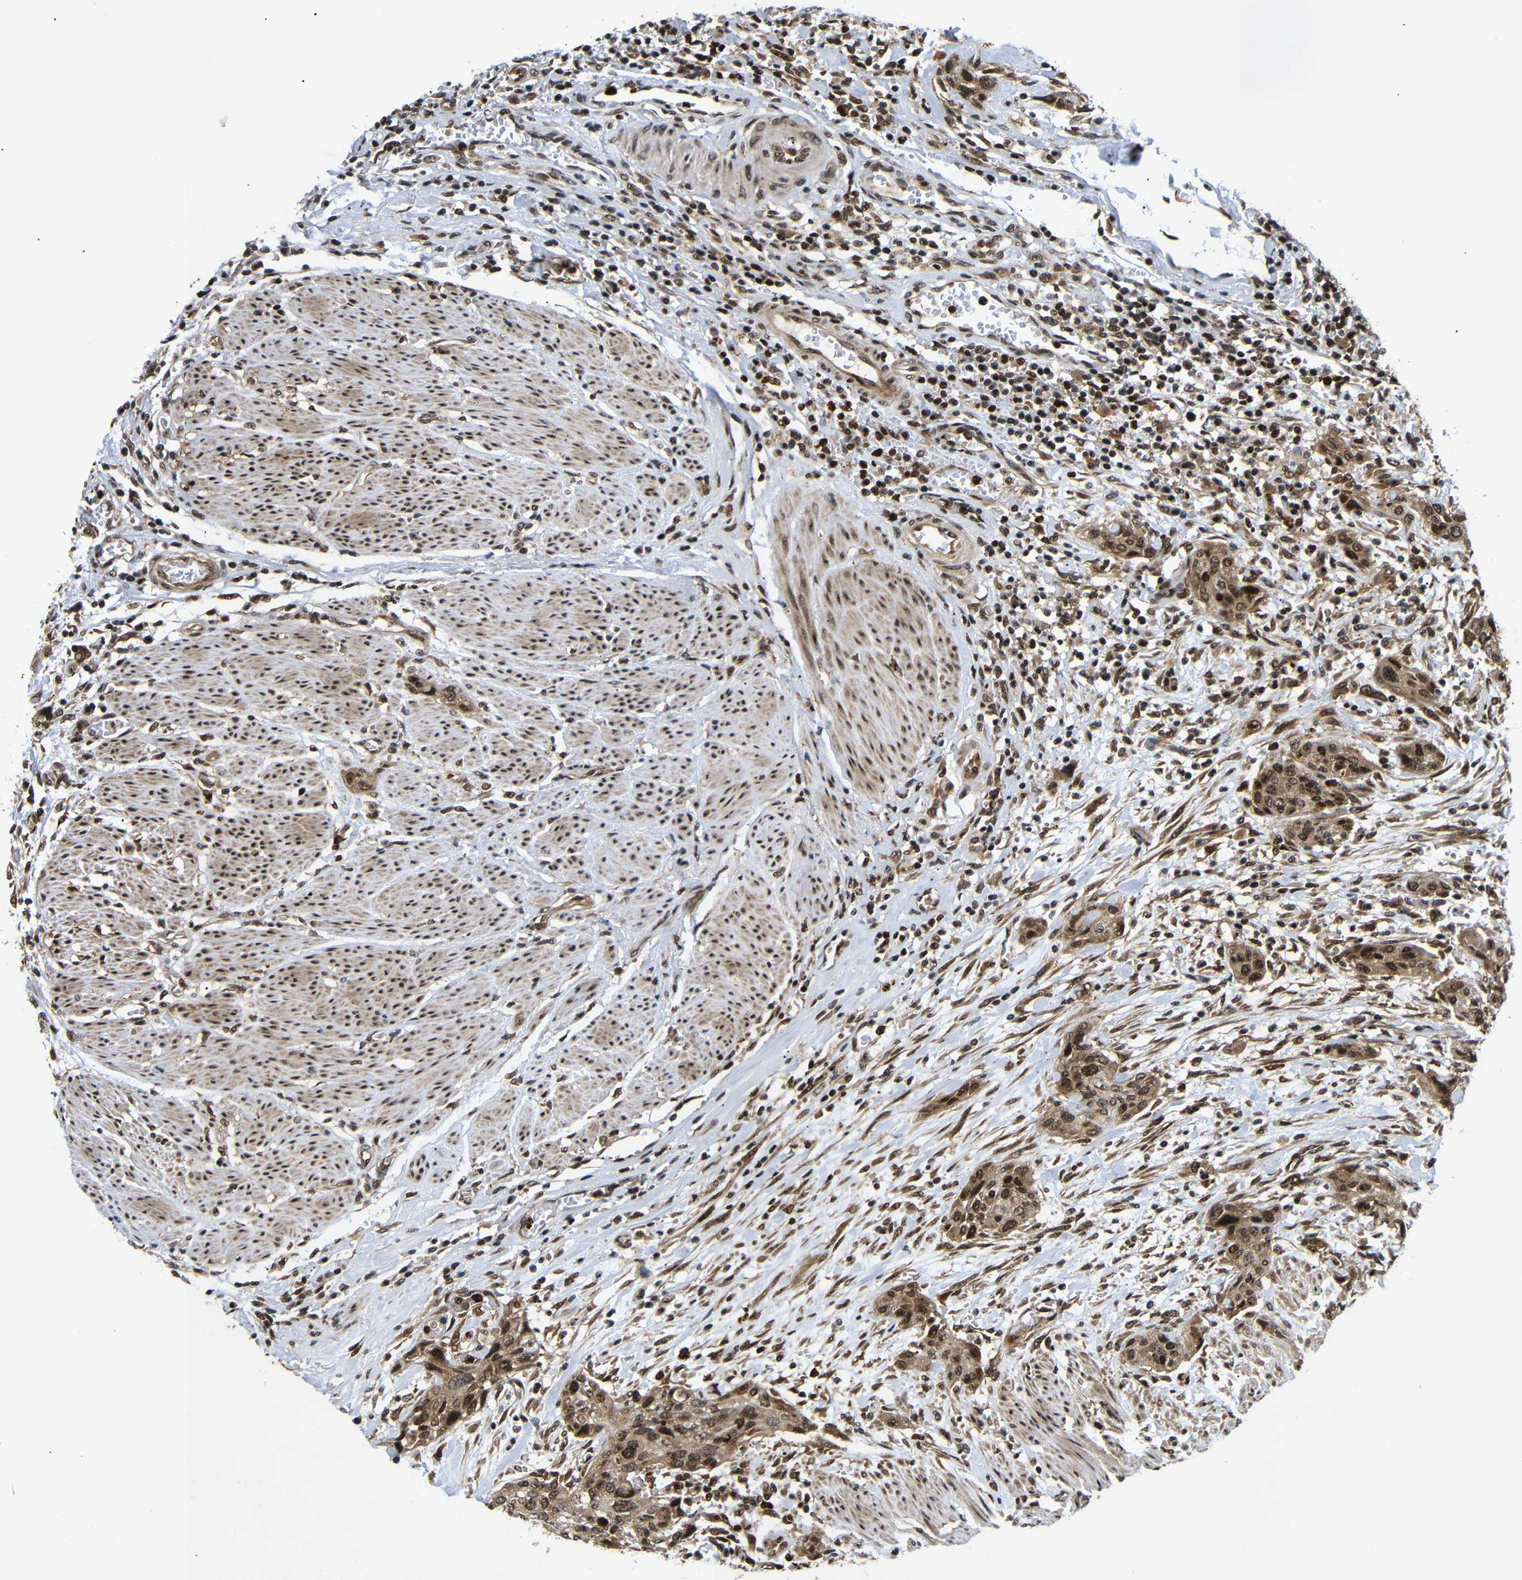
{"staining": {"intensity": "moderate", "quantity": ">75%", "location": "cytoplasmic/membranous,nuclear"}, "tissue": "urothelial cancer", "cell_type": "Tumor cells", "image_type": "cancer", "snomed": [{"axis": "morphology", "description": "Urothelial carcinoma, High grade"}, {"axis": "topography", "description": "Urinary bladder"}], "caption": "The photomicrograph shows immunohistochemical staining of urothelial carcinoma (high-grade). There is moderate cytoplasmic/membranous and nuclear expression is present in about >75% of tumor cells.", "gene": "KIF23", "patient": {"sex": "male", "age": 35}}